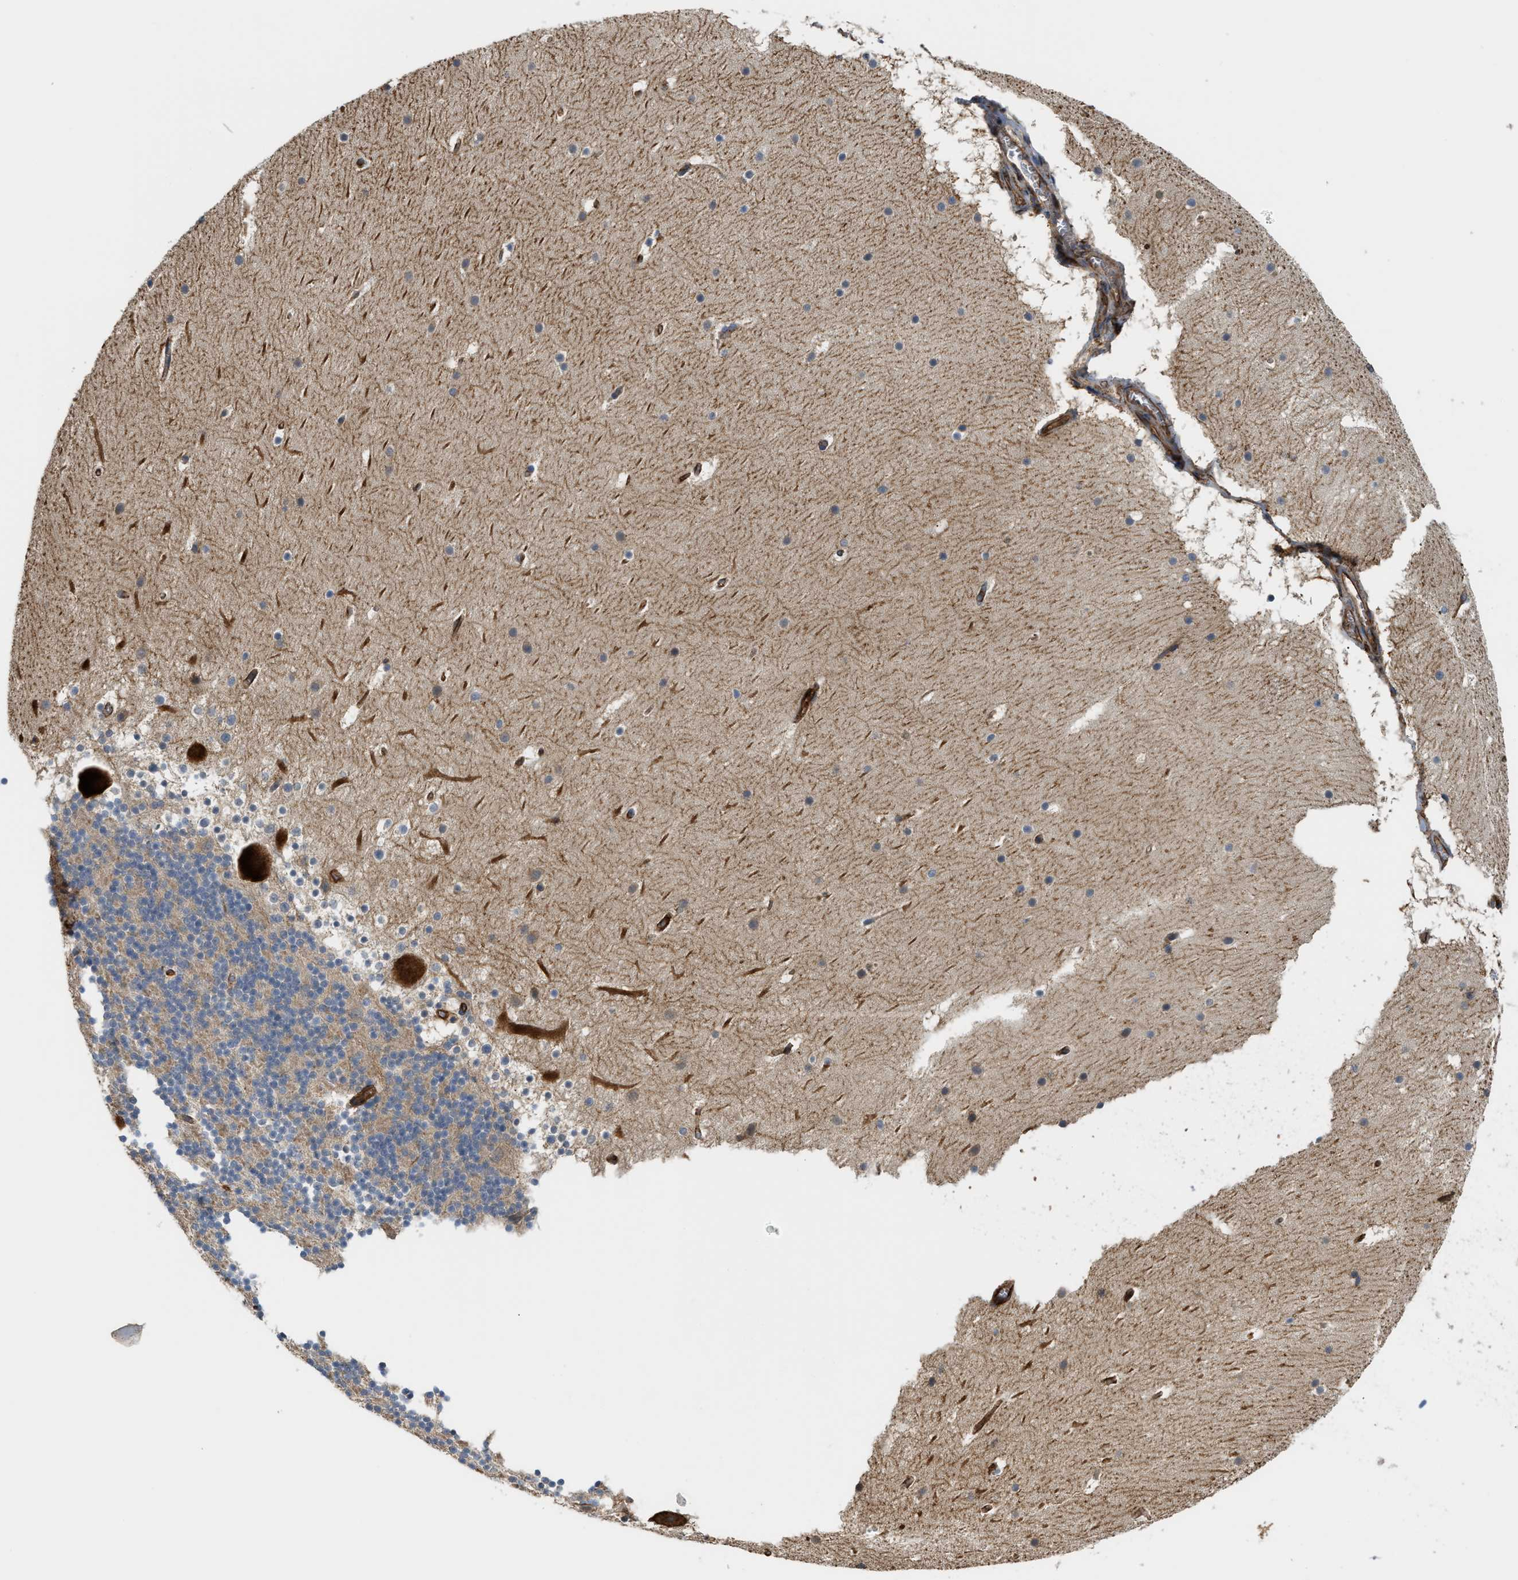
{"staining": {"intensity": "negative", "quantity": "none", "location": "none"}, "tissue": "cerebellum", "cell_type": "Cells in granular layer", "image_type": "normal", "snomed": [{"axis": "morphology", "description": "Normal tissue, NOS"}, {"axis": "topography", "description": "Cerebellum"}], "caption": "Immunohistochemistry photomicrograph of benign cerebellum: human cerebellum stained with DAB (3,3'-diaminobenzidine) shows no significant protein expression in cells in granular layer.", "gene": "DDHD2", "patient": {"sex": "male", "age": 45}}